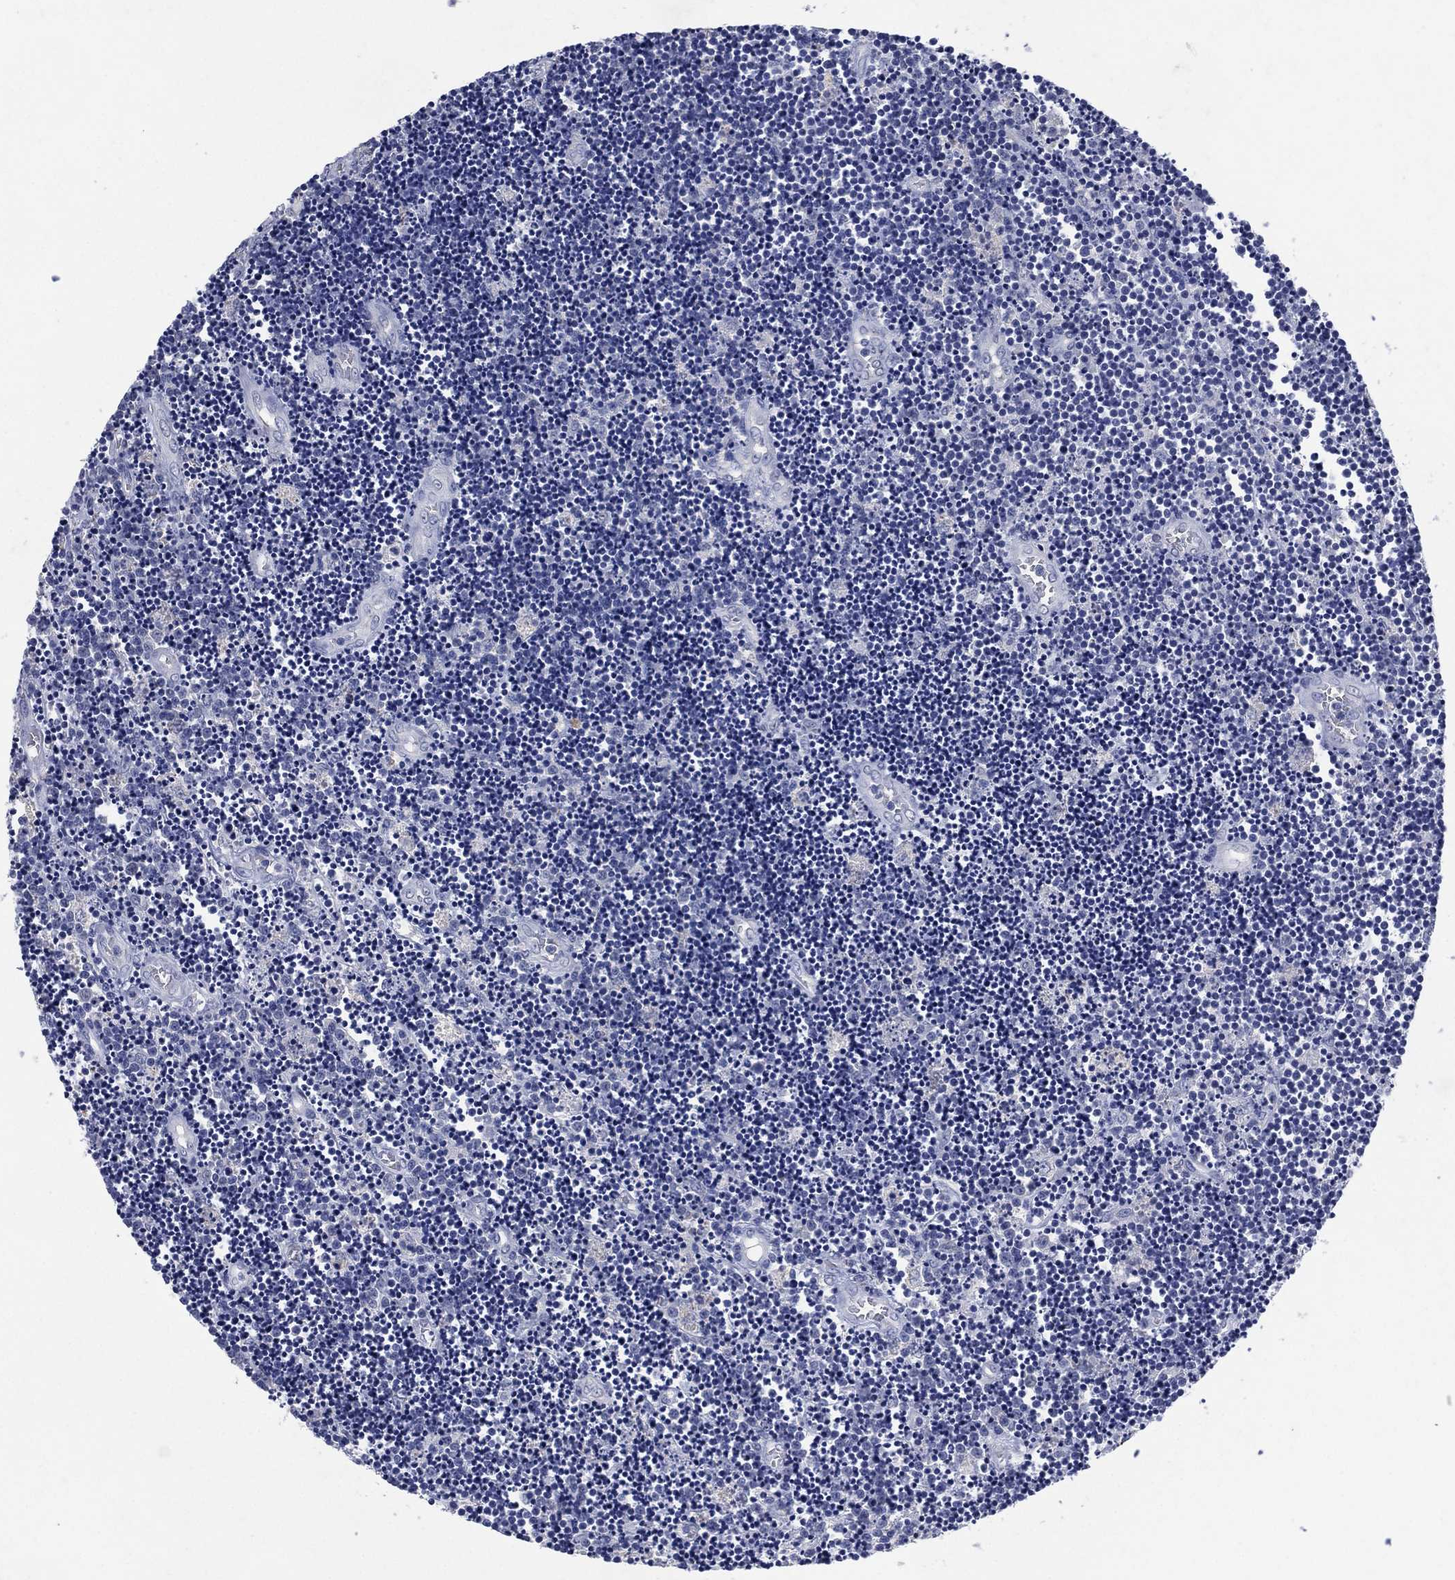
{"staining": {"intensity": "negative", "quantity": "none", "location": "none"}, "tissue": "lymphoma", "cell_type": "Tumor cells", "image_type": "cancer", "snomed": [{"axis": "morphology", "description": "Malignant lymphoma, non-Hodgkin's type, Low grade"}, {"axis": "topography", "description": "Brain"}], "caption": "An image of malignant lymphoma, non-Hodgkin's type (low-grade) stained for a protein exhibits no brown staining in tumor cells. (DAB immunohistochemistry with hematoxylin counter stain).", "gene": "FSCN2", "patient": {"sex": "female", "age": 66}}